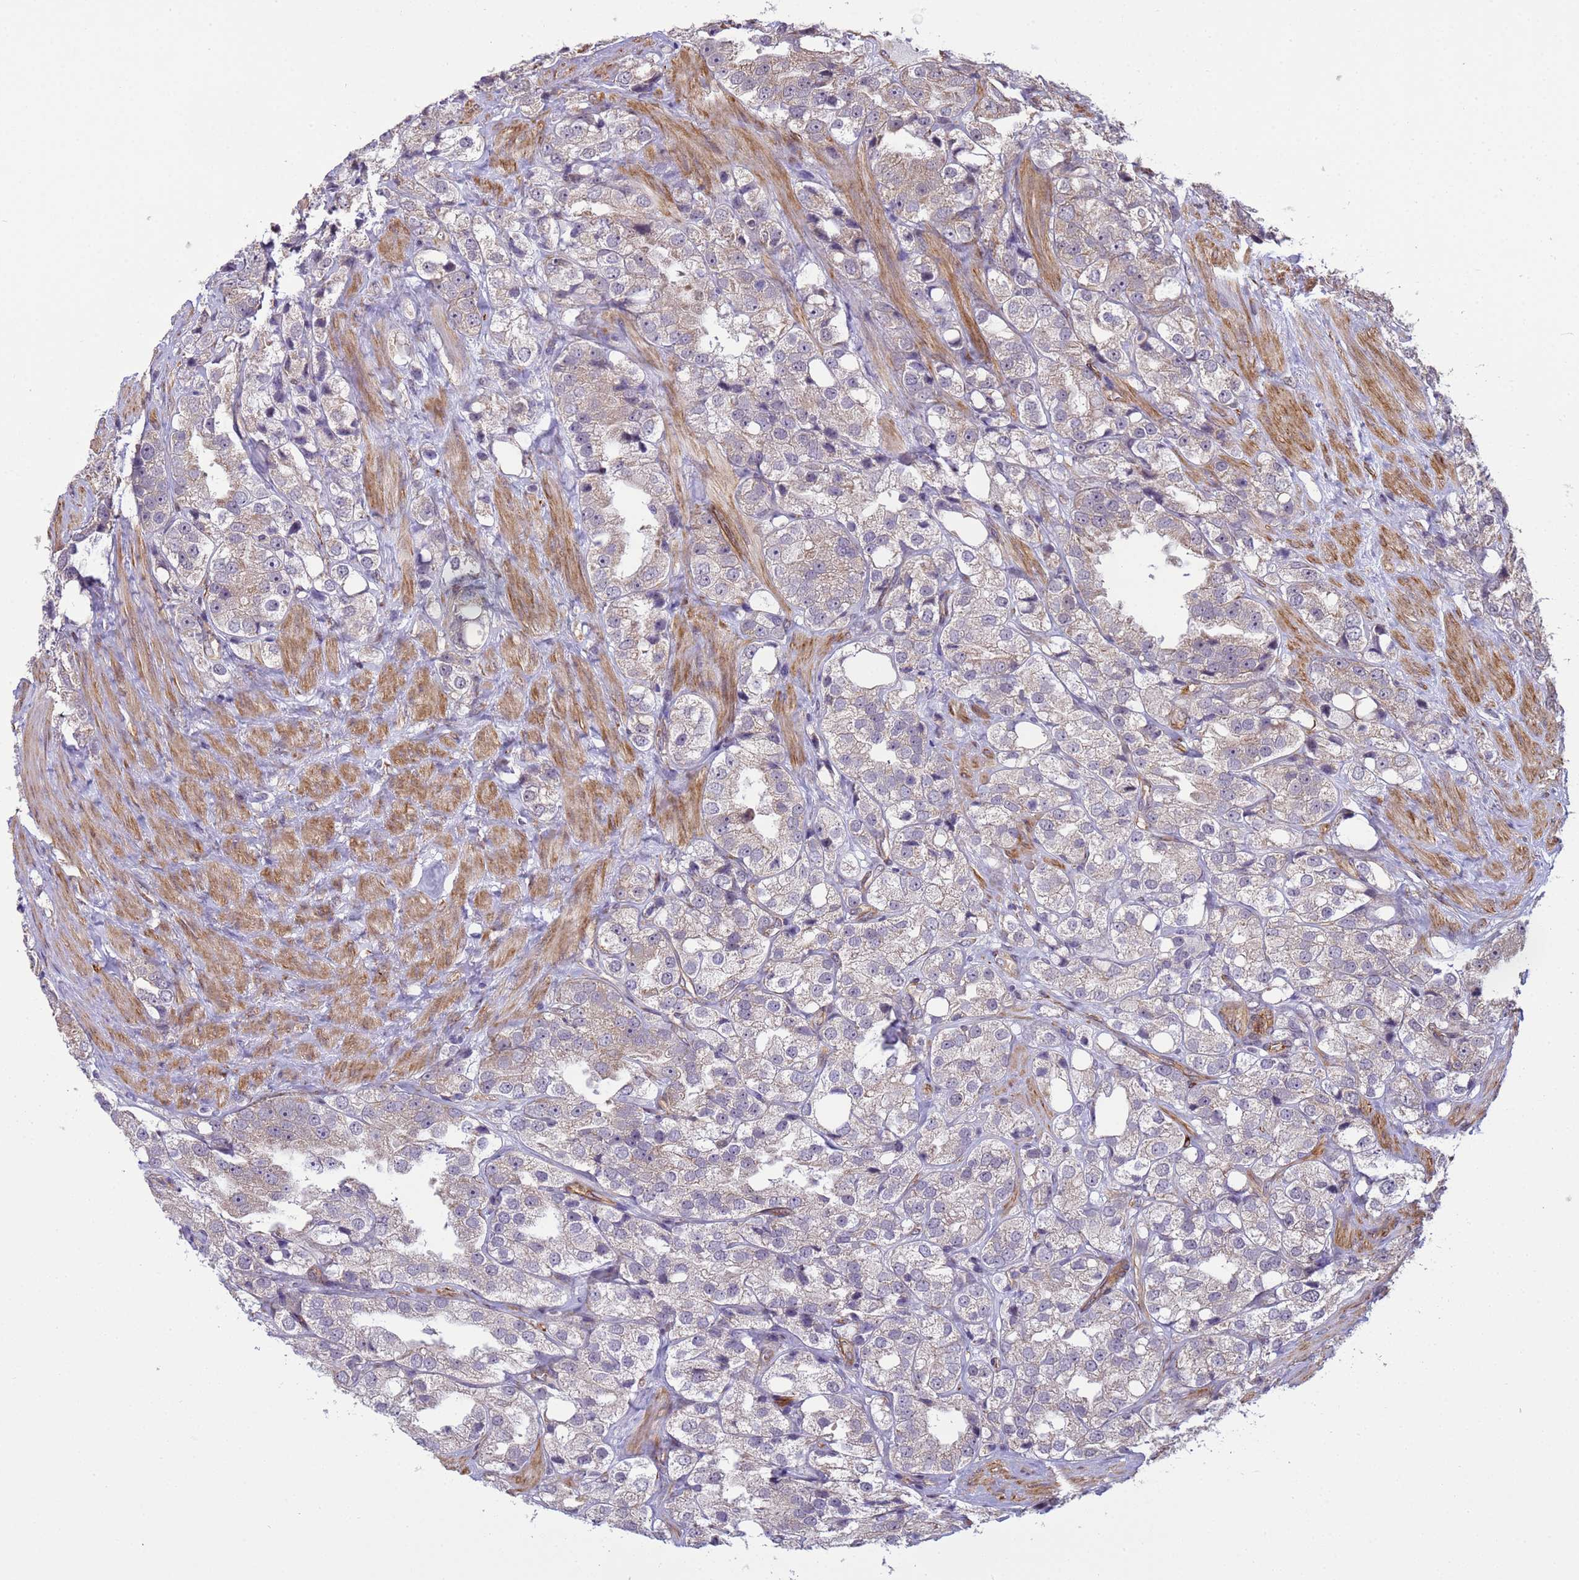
{"staining": {"intensity": "weak", "quantity": "25%-75%", "location": "cytoplasmic/membranous"}, "tissue": "prostate cancer", "cell_type": "Tumor cells", "image_type": "cancer", "snomed": [{"axis": "morphology", "description": "Adenocarcinoma, NOS"}, {"axis": "topography", "description": "Prostate"}], "caption": "The micrograph exhibits staining of prostate adenocarcinoma, revealing weak cytoplasmic/membranous protein positivity (brown color) within tumor cells.", "gene": "ITGB4", "patient": {"sex": "male", "age": 79}}